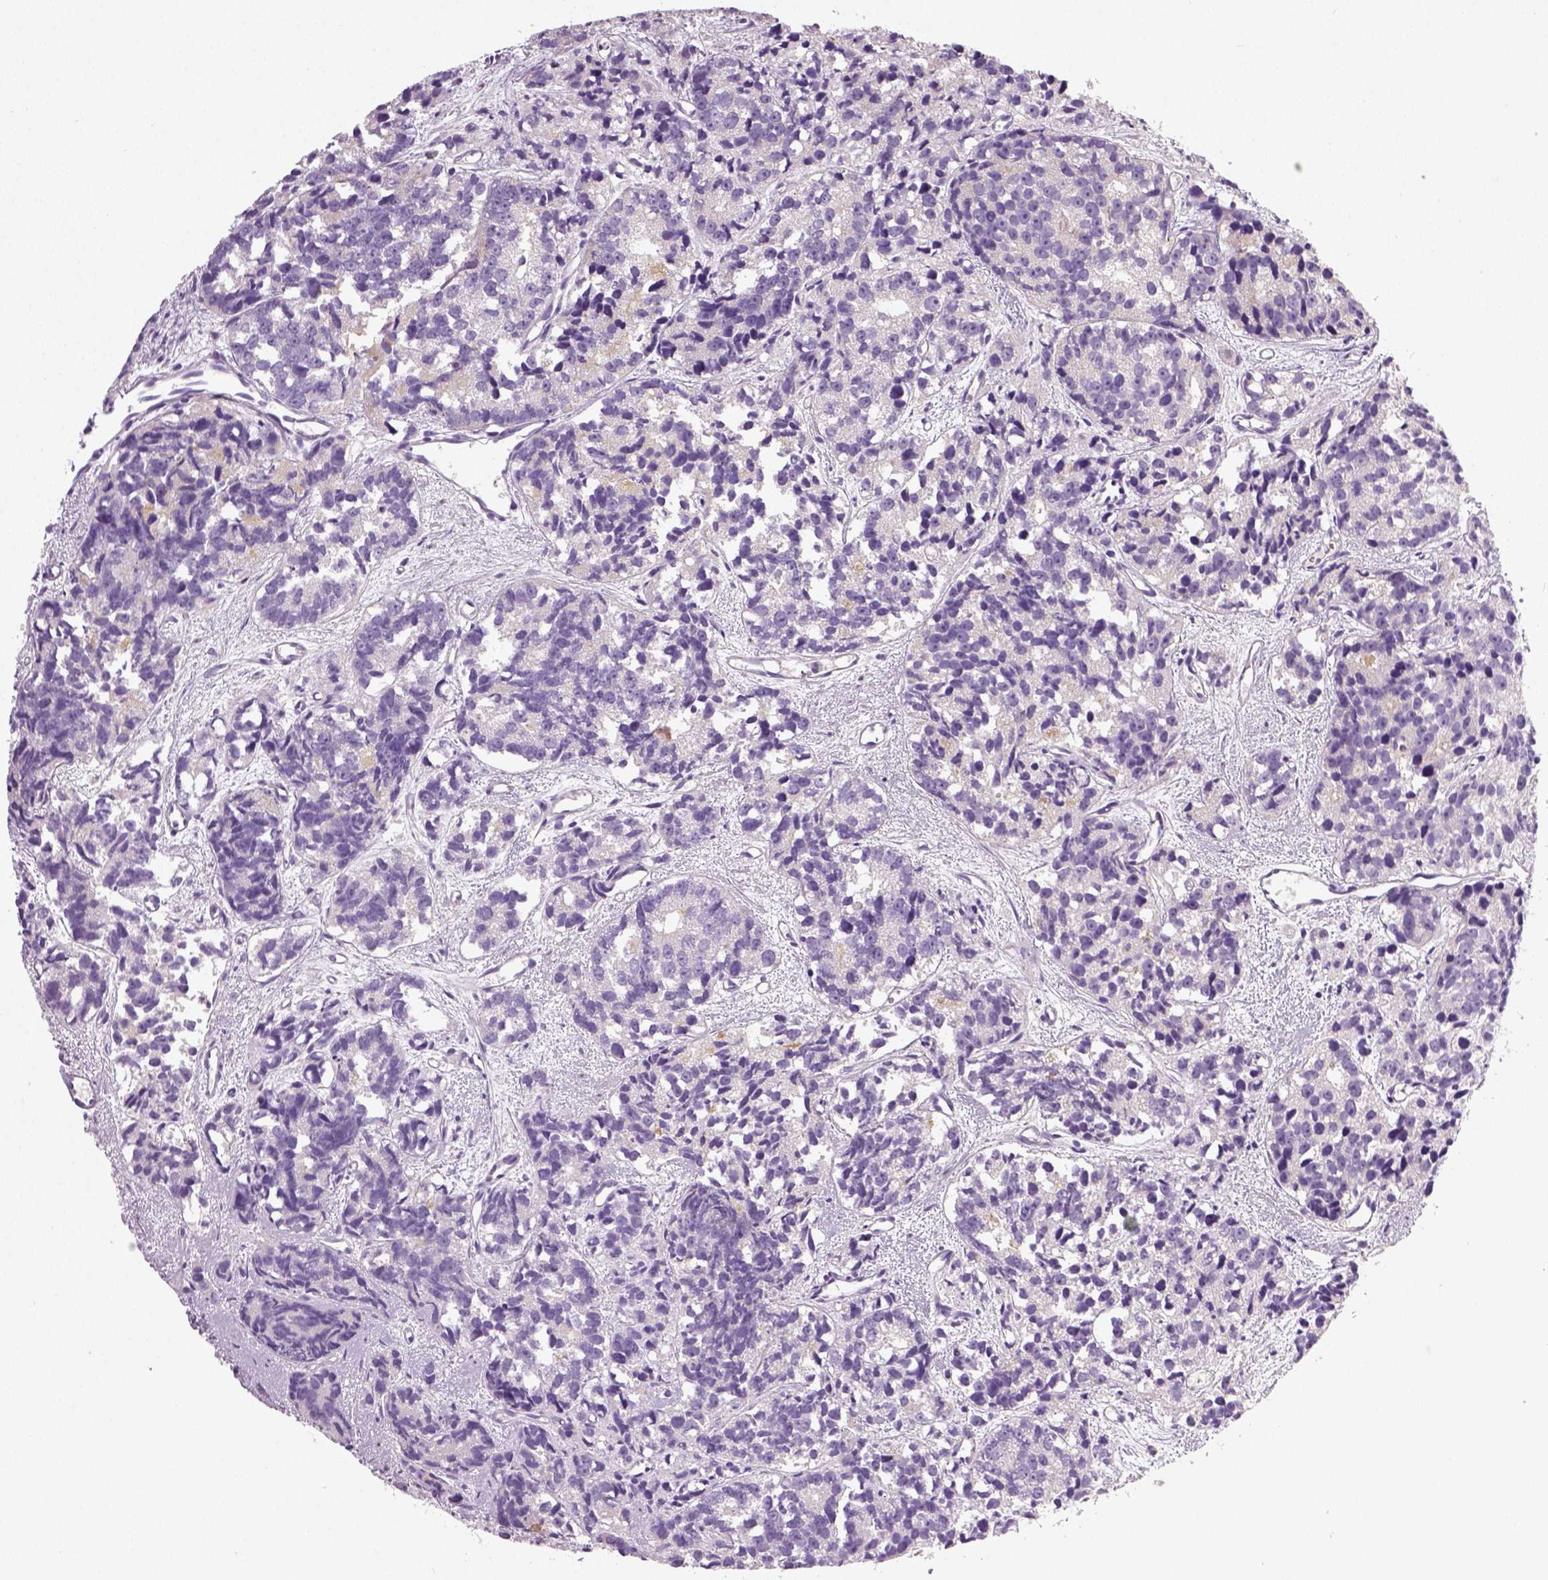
{"staining": {"intensity": "negative", "quantity": "none", "location": "none"}, "tissue": "prostate cancer", "cell_type": "Tumor cells", "image_type": "cancer", "snomed": [{"axis": "morphology", "description": "Adenocarcinoma, High grade"}, {"axis": "topography", "description": "Prostate"}], "caption": "There is no significant staining in tumor cells of high-grade adenocarcinoma (prostate). The staining was performed using DAB (3,3'-diaminobenzidine) to visualize the protein expression in brown, while the nuclei were stained in blue with hematoxylin (Magnification: 20x).", "gene": "NECAB2", "patient": {"sex": "male", "age": 77}}